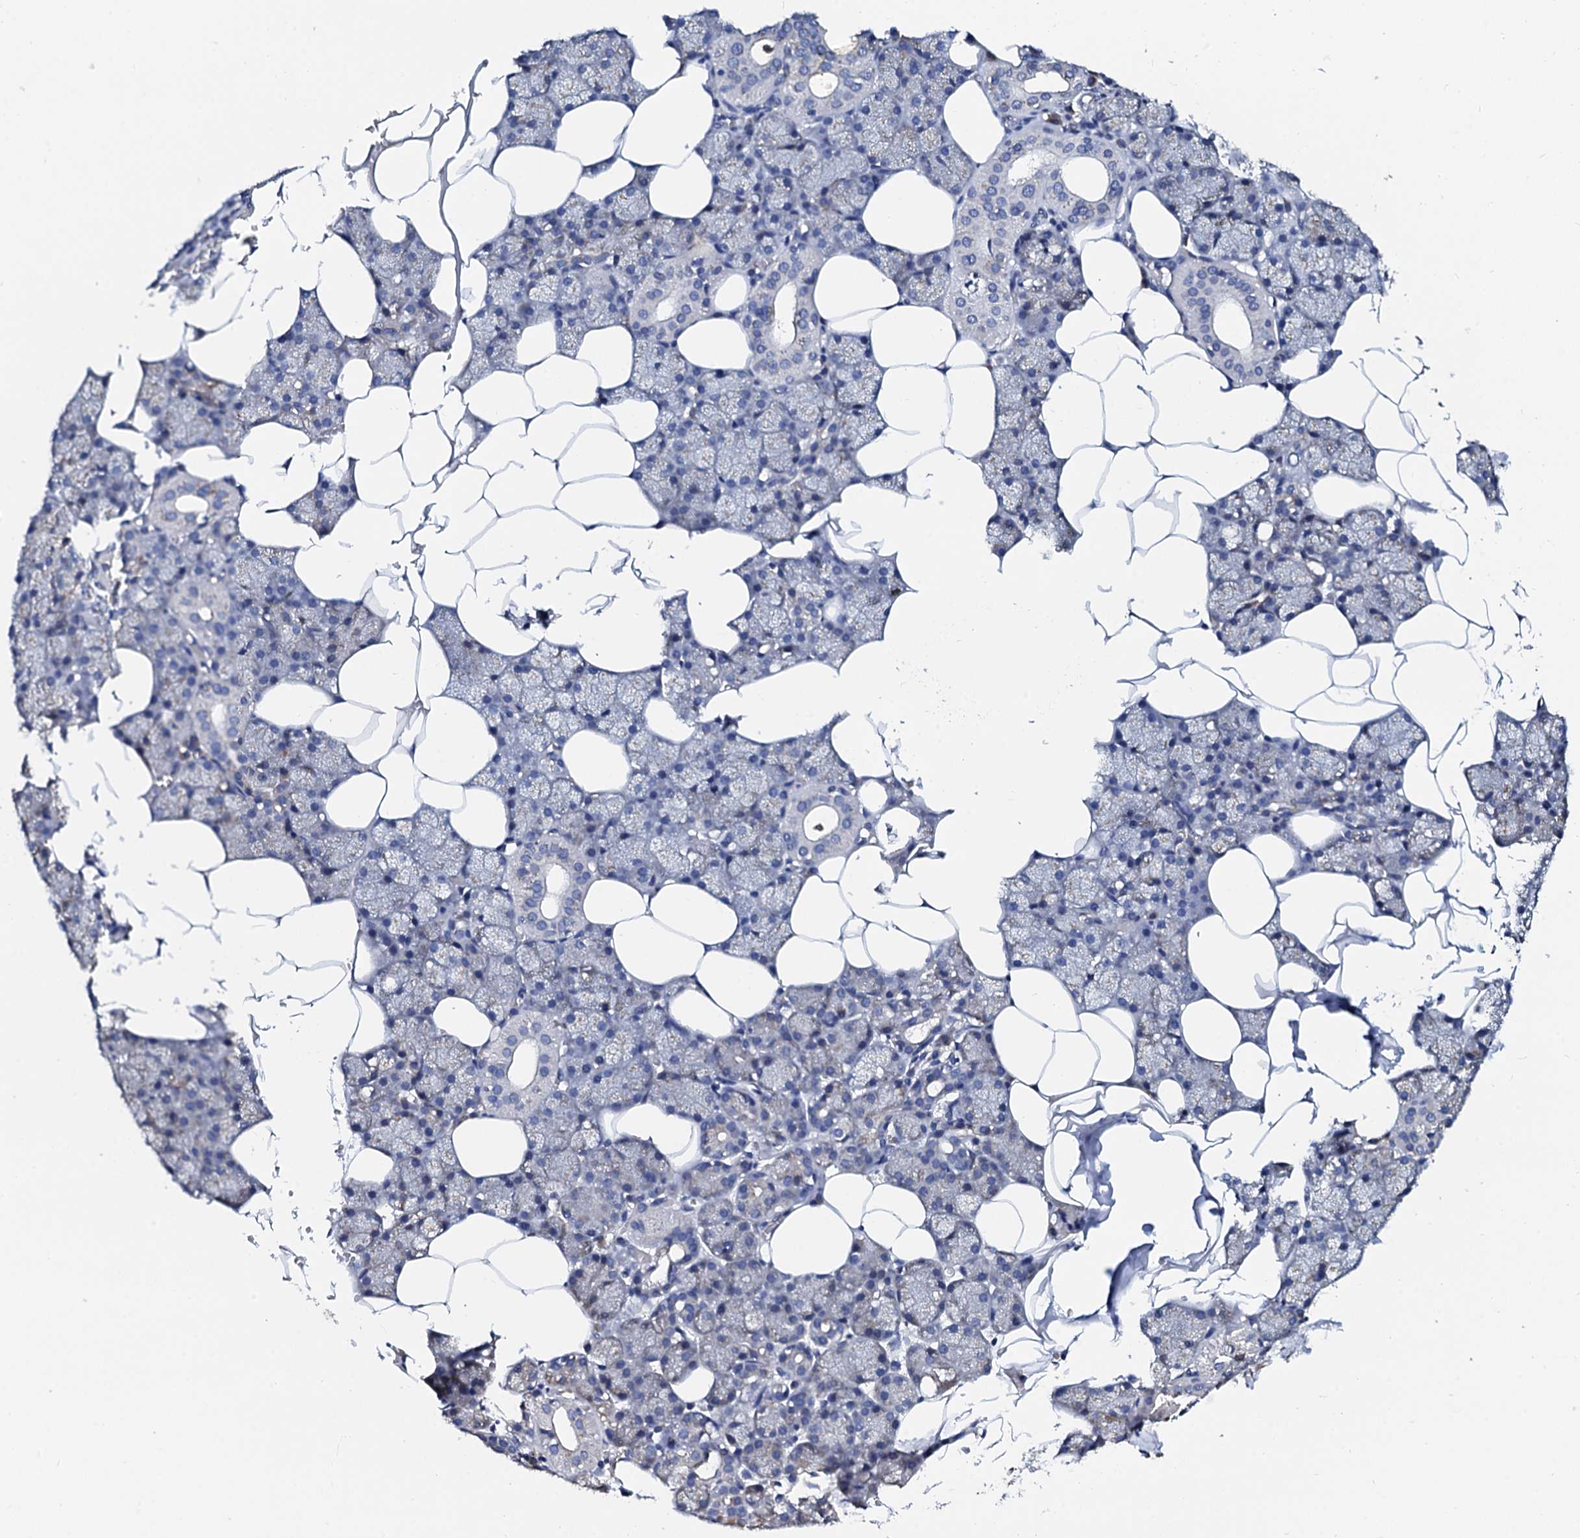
{"staining": {"intensity": "weak", "quantity": "<25%", "location": "cytoplasmic/membranous"}, "tissue": "salivary gland", "cell_type": "Glandular cells", "image_type": "normal", "snomed": [{"axis": "morphology", "description": "Normal tissue, NOS"}, {"axis": "topography", "description": "Salivary gland"}], "caption": "This is an immunohistochemistry histopathology image of unremarkable salivary gland. There is no positivity in glandular cells.", "gene": "AKAP3", "patient": {"sex": "male", "age": 62}}